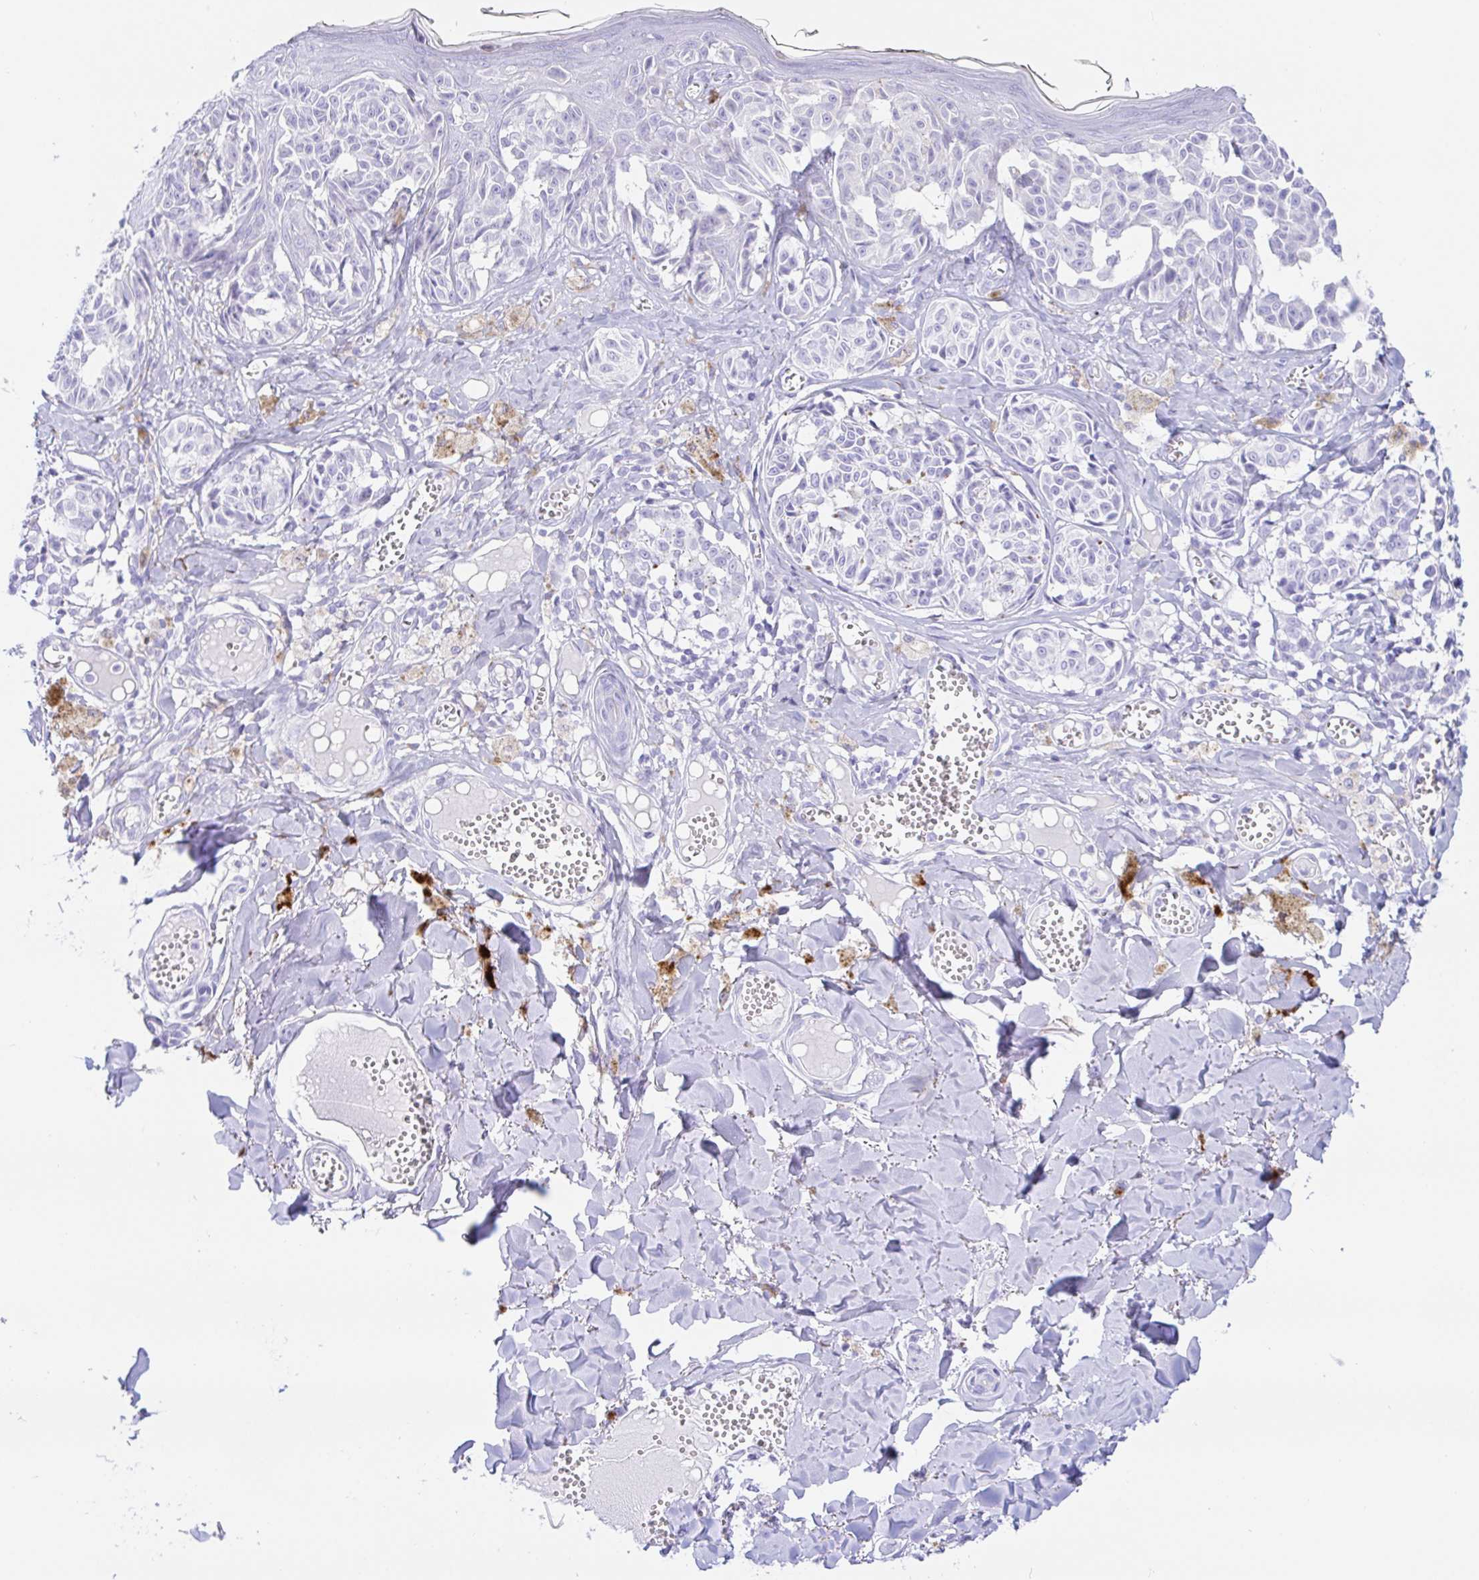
{"staining": {"intensity": "negative", "quantity": "none", "location": "none"}, "tissue": "melanoma", "cell_type": "Tumor cells", "image_type": "cancer", "snomed": [{"axis": "morphology", "description": "Malignant melanoma, NOS"}, {"axis": "topography", "description": "Skin"}], "caption": "Malignant melanoma was stained to show a protein in brown. There is no significant staining in tumor cells. (Brightfield microscopy of DAB IHC at high magnification).", "gene": "PAX8", "patient": {"sex": "female", "age": 43}}